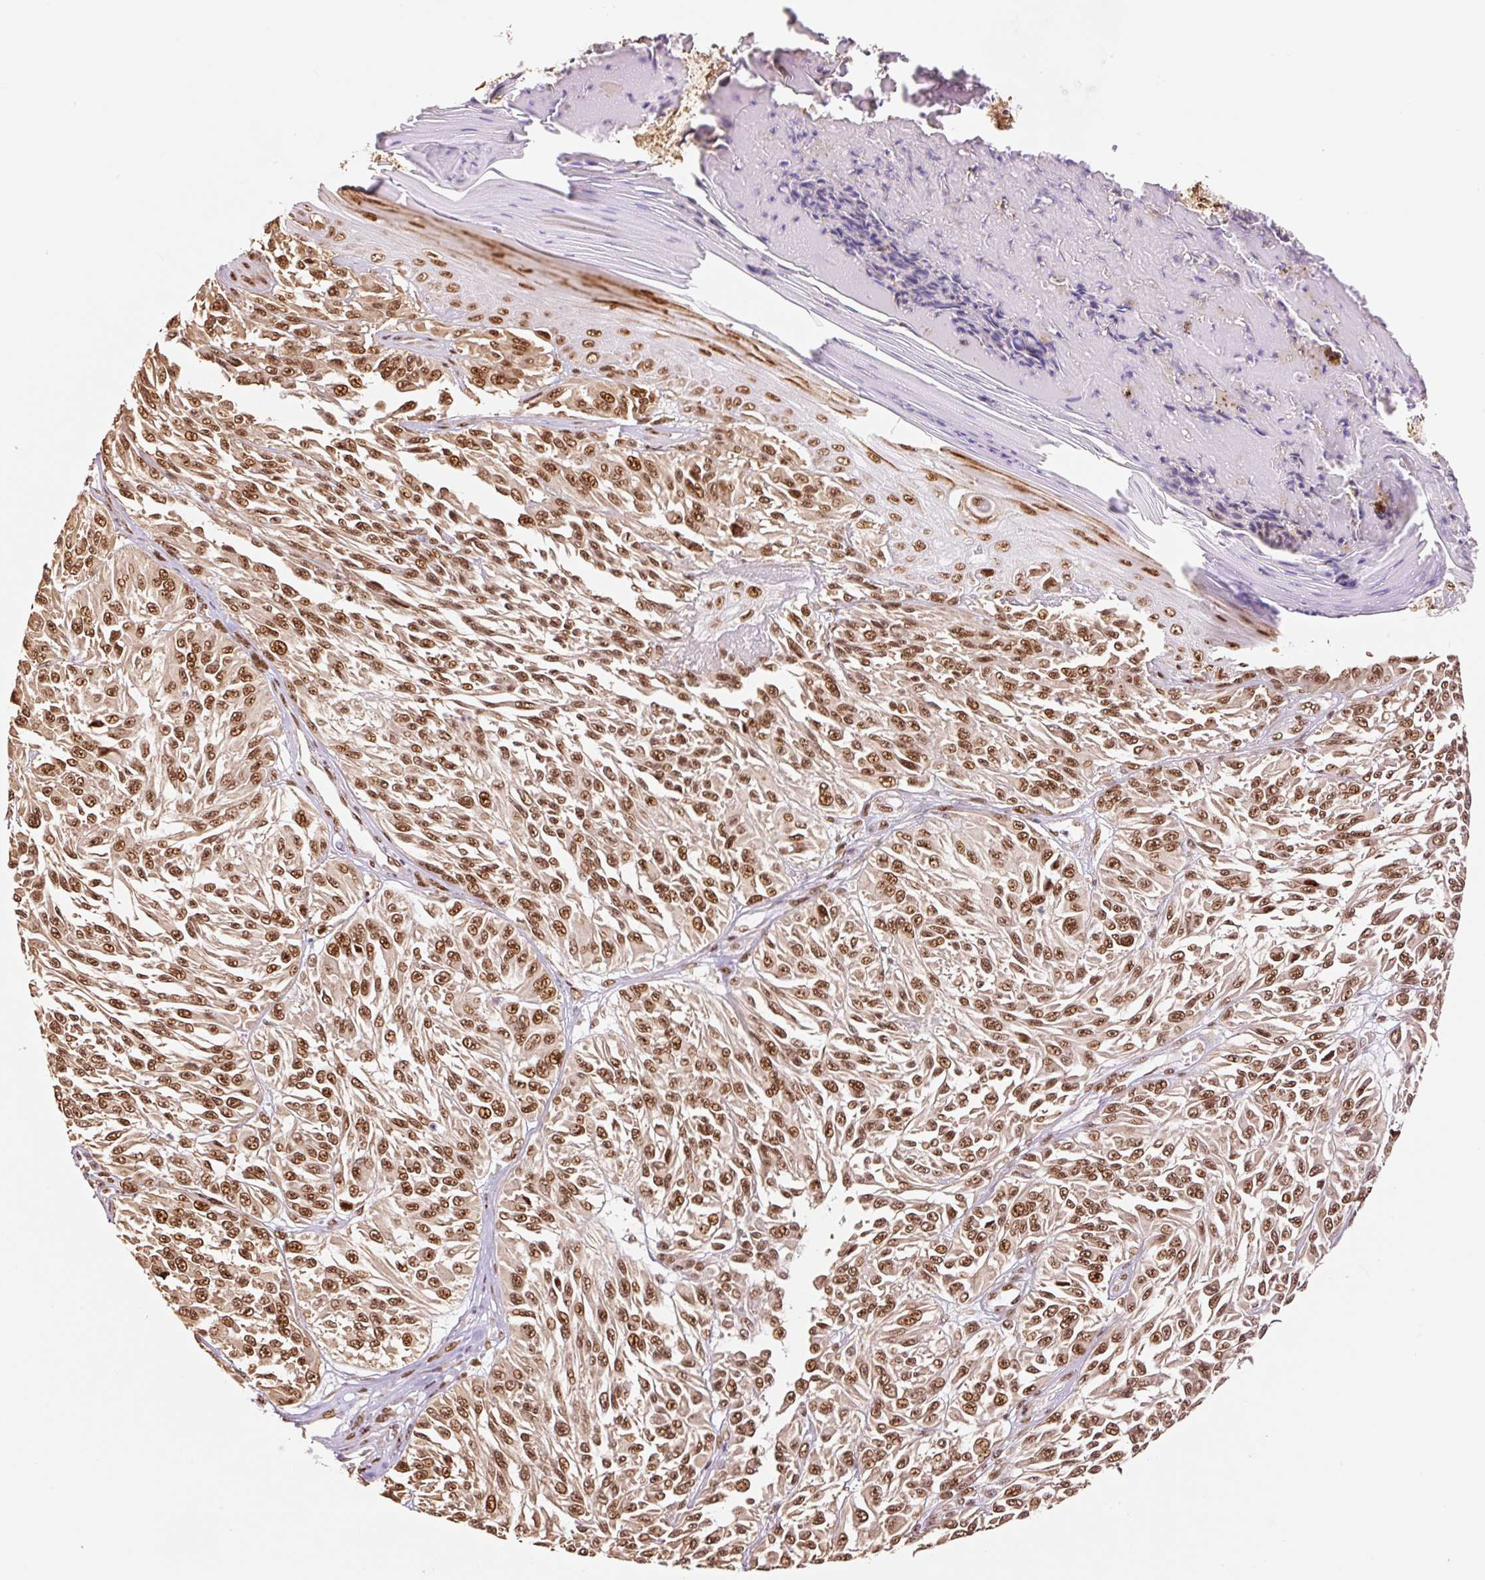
{"staining": {"intensity": "moderate", "quantity": ">75%", "location": "nuclear"}, "tissue": "melanoma", "cell_type": "Tumor cells", "image_type": "cancer", "snomed": [{"axis": "morphology", "description": "Malignant melanoma, NOS"}, {"axis": "topography", "description": "Skin"}], "caption": "Protein expression analysis of melanoma shows moderate nuclear expression in about >75% of tumor cells. The staining was performed using DAB, with brown indicating positive protein expression. Nuclei are stained blue with hematoxylin.", "gene": "INTS8", "patient": {"sex": "male", "age": 94}}